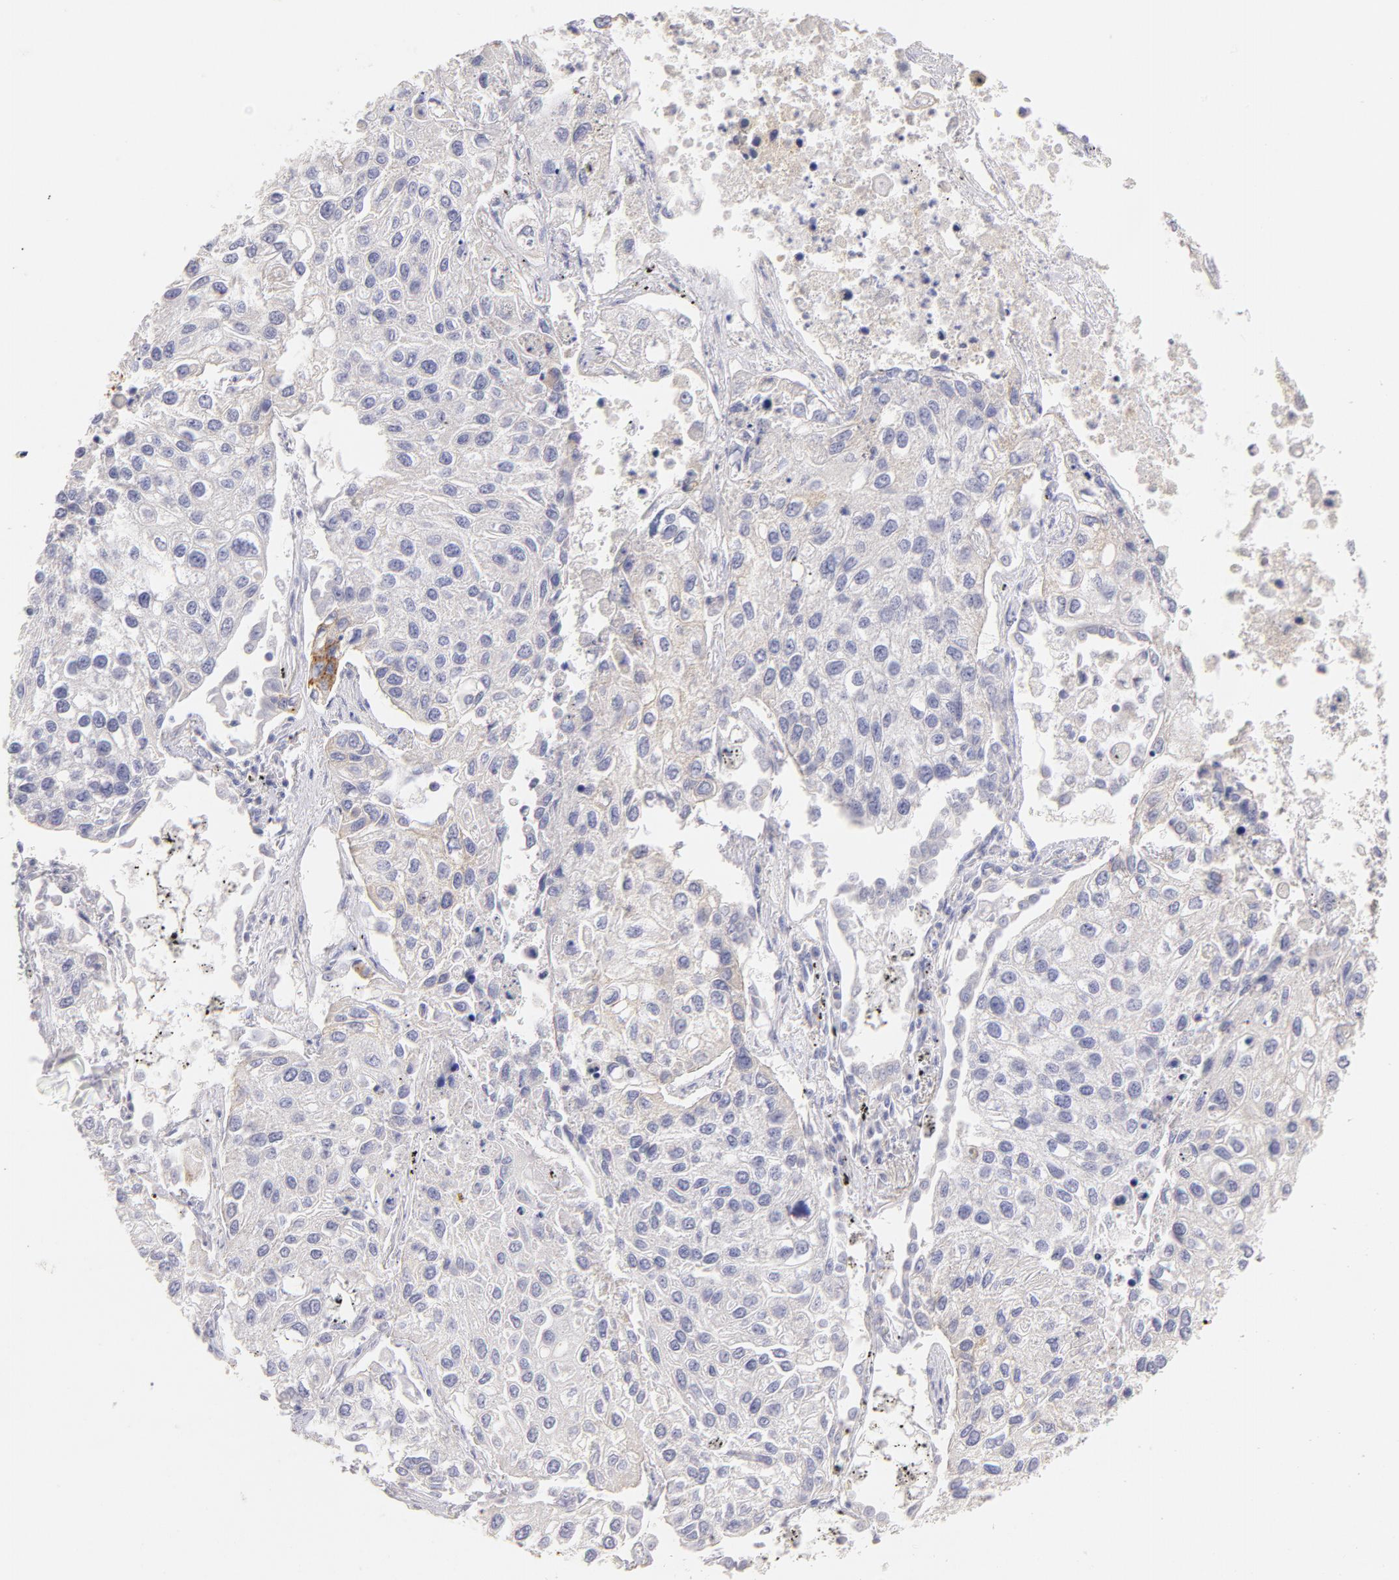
{"staining": {"intensity": "weak", "quantity": "<25%", "location": "cytoplasmic/membranous"}, "tissue": "lung cancer", "cell_type": "Tumor cells", "image_type": "cancer", "snomed": [{"axis": "morphology", "description": "Squamous cell carcinoma, NOS"}, {"axis": "topography", "description": "Lung"}], "caption": "High power microscopy photomicrograph of an immunohistochemistry micrograph of lung cancer, revealing no significant expression in tumor cells. (Immunohistochemistry, brightfield microscopy, high magnification).", "gene": "CD44", "patient": {"sex": "male", "age": 75}}